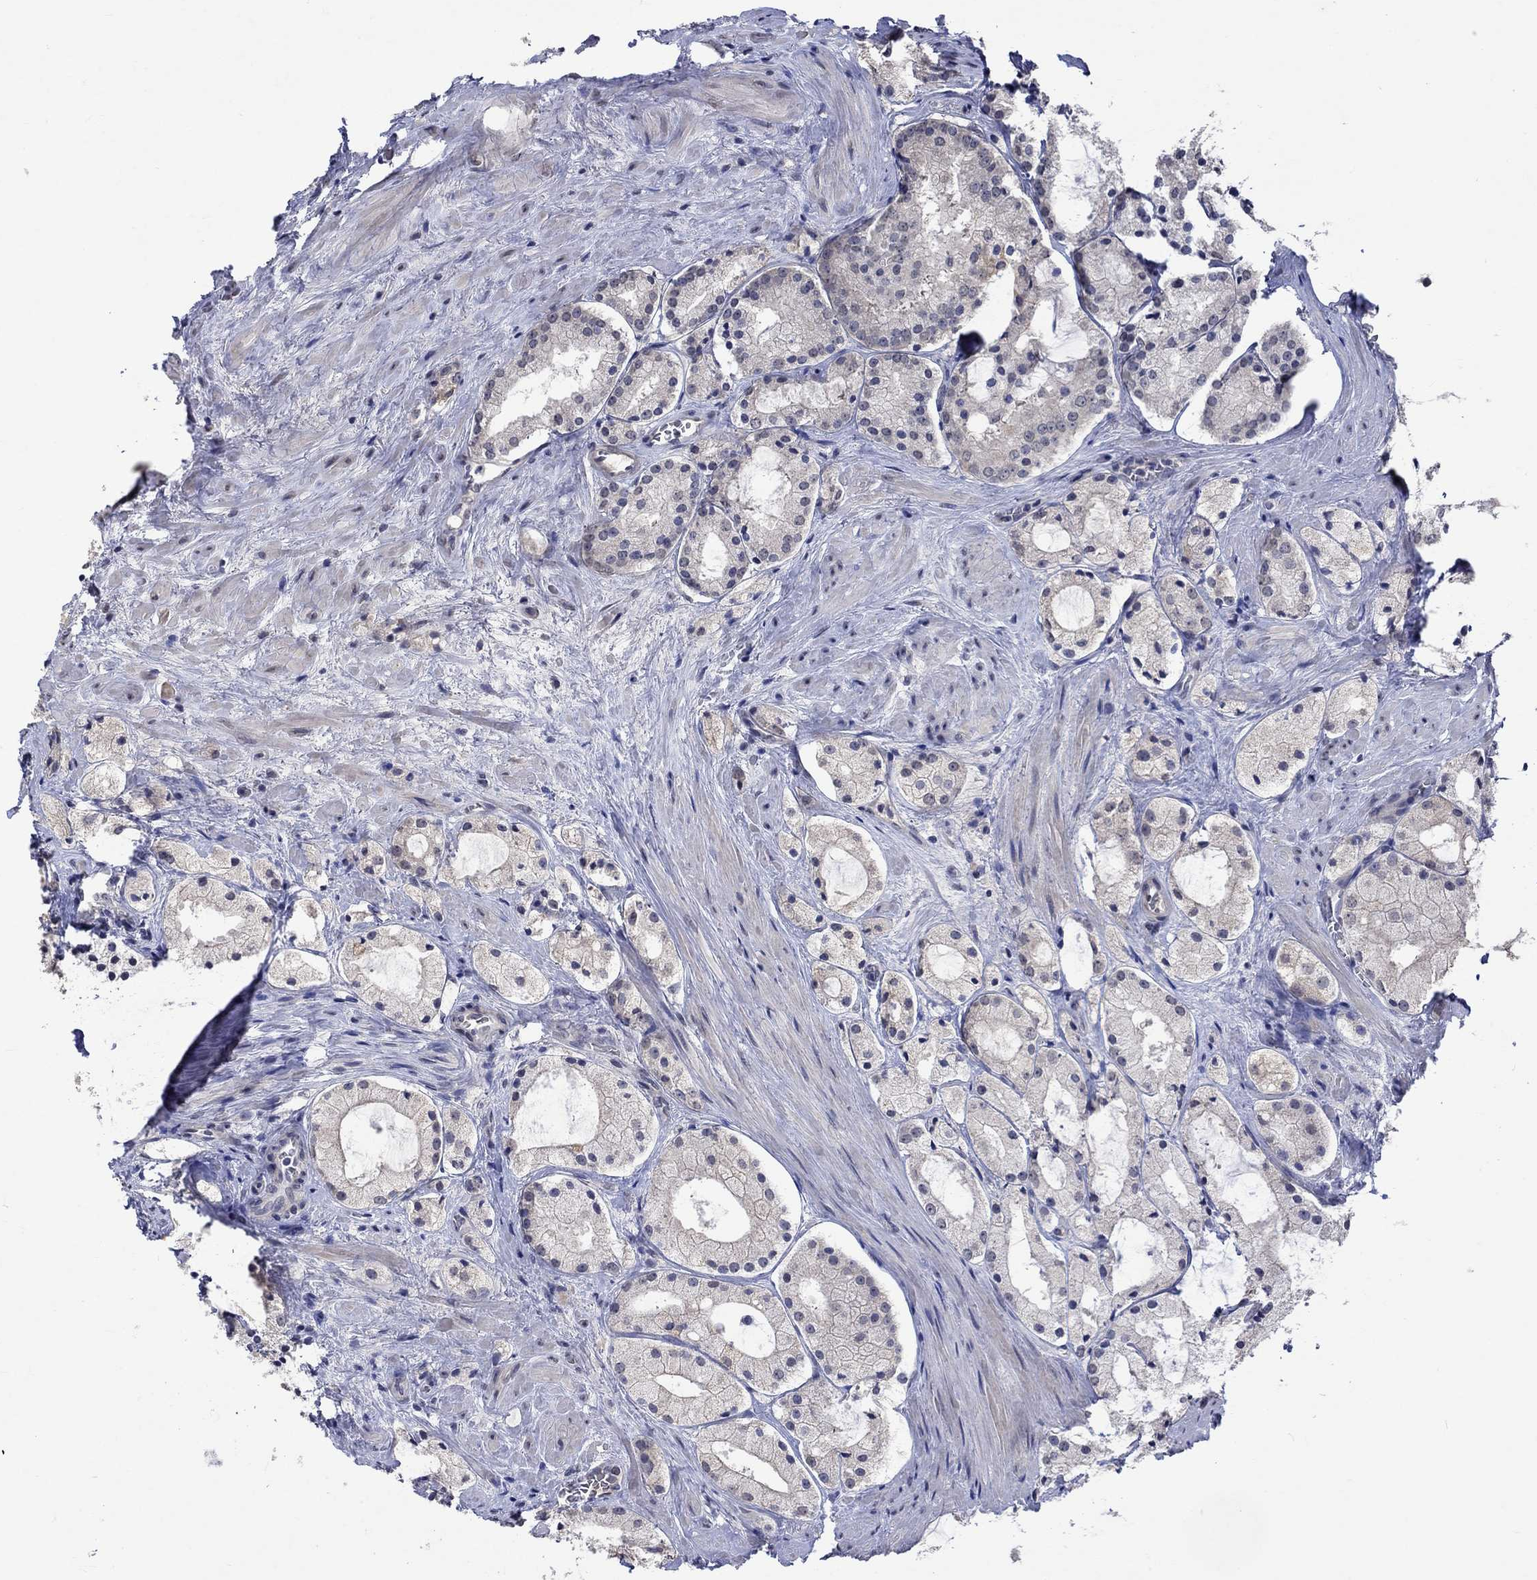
{"staining": {"intensity": "negative", "quantity": "none", "location": "none"}, "tissue": "prostate cancer", "cell_type": "Tumor cells", "image_type": "cancer", "snomed": [{"axis": "morphology", "description": "Adenocarcinoma, NOS"}, {"axis": "morphology", "description": "Adenocarcinoma, High grade"}, {"axis": "topography", "description": "Prostate"}], "caption": "Tumor cells are negative for protein expression in human high-grade adenocarcinoma (prostate).", "gene": "DDX3Y", "patient": {"sex": "male", "age": 64}}